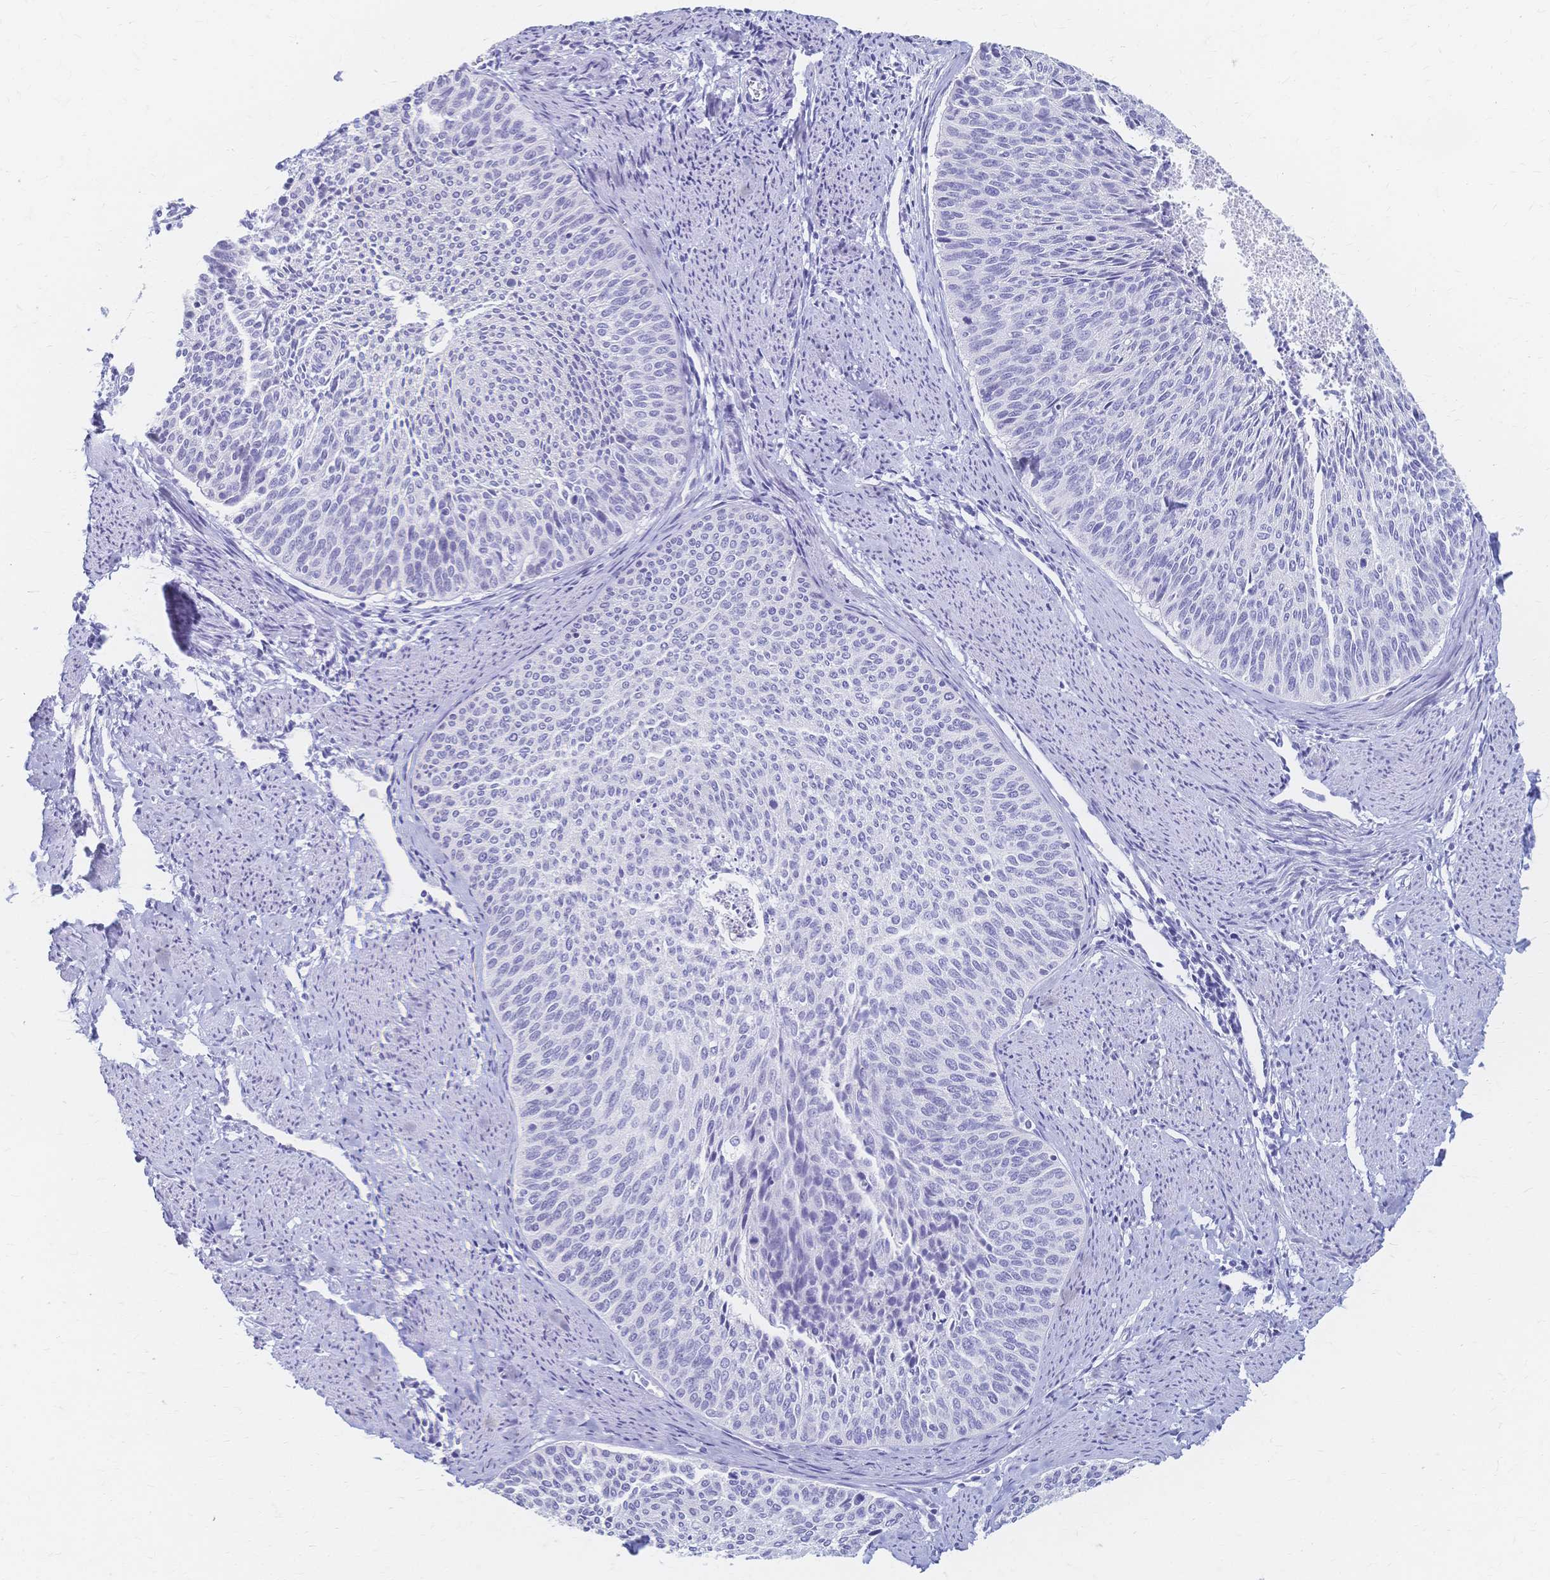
{"staining": {"intensity": "negative", "quantity": "none", "location": "none"}, "tissue": "cervical cancer", "cell_type": "Tumor cells", "image_type": "cancer", "snomed": [{"axis": "morphology", "description": "Squamous cell carcinoma, NOS"}, {"axis": "topography", "description": "Cervix"}], "caption": "Cervical cancer (squamous cell carcinoma) stained for a protein using IHC reveals no expression tumor cells.", "gene": "CYB5A", "patient": {"sex": "female", "age": 55}}